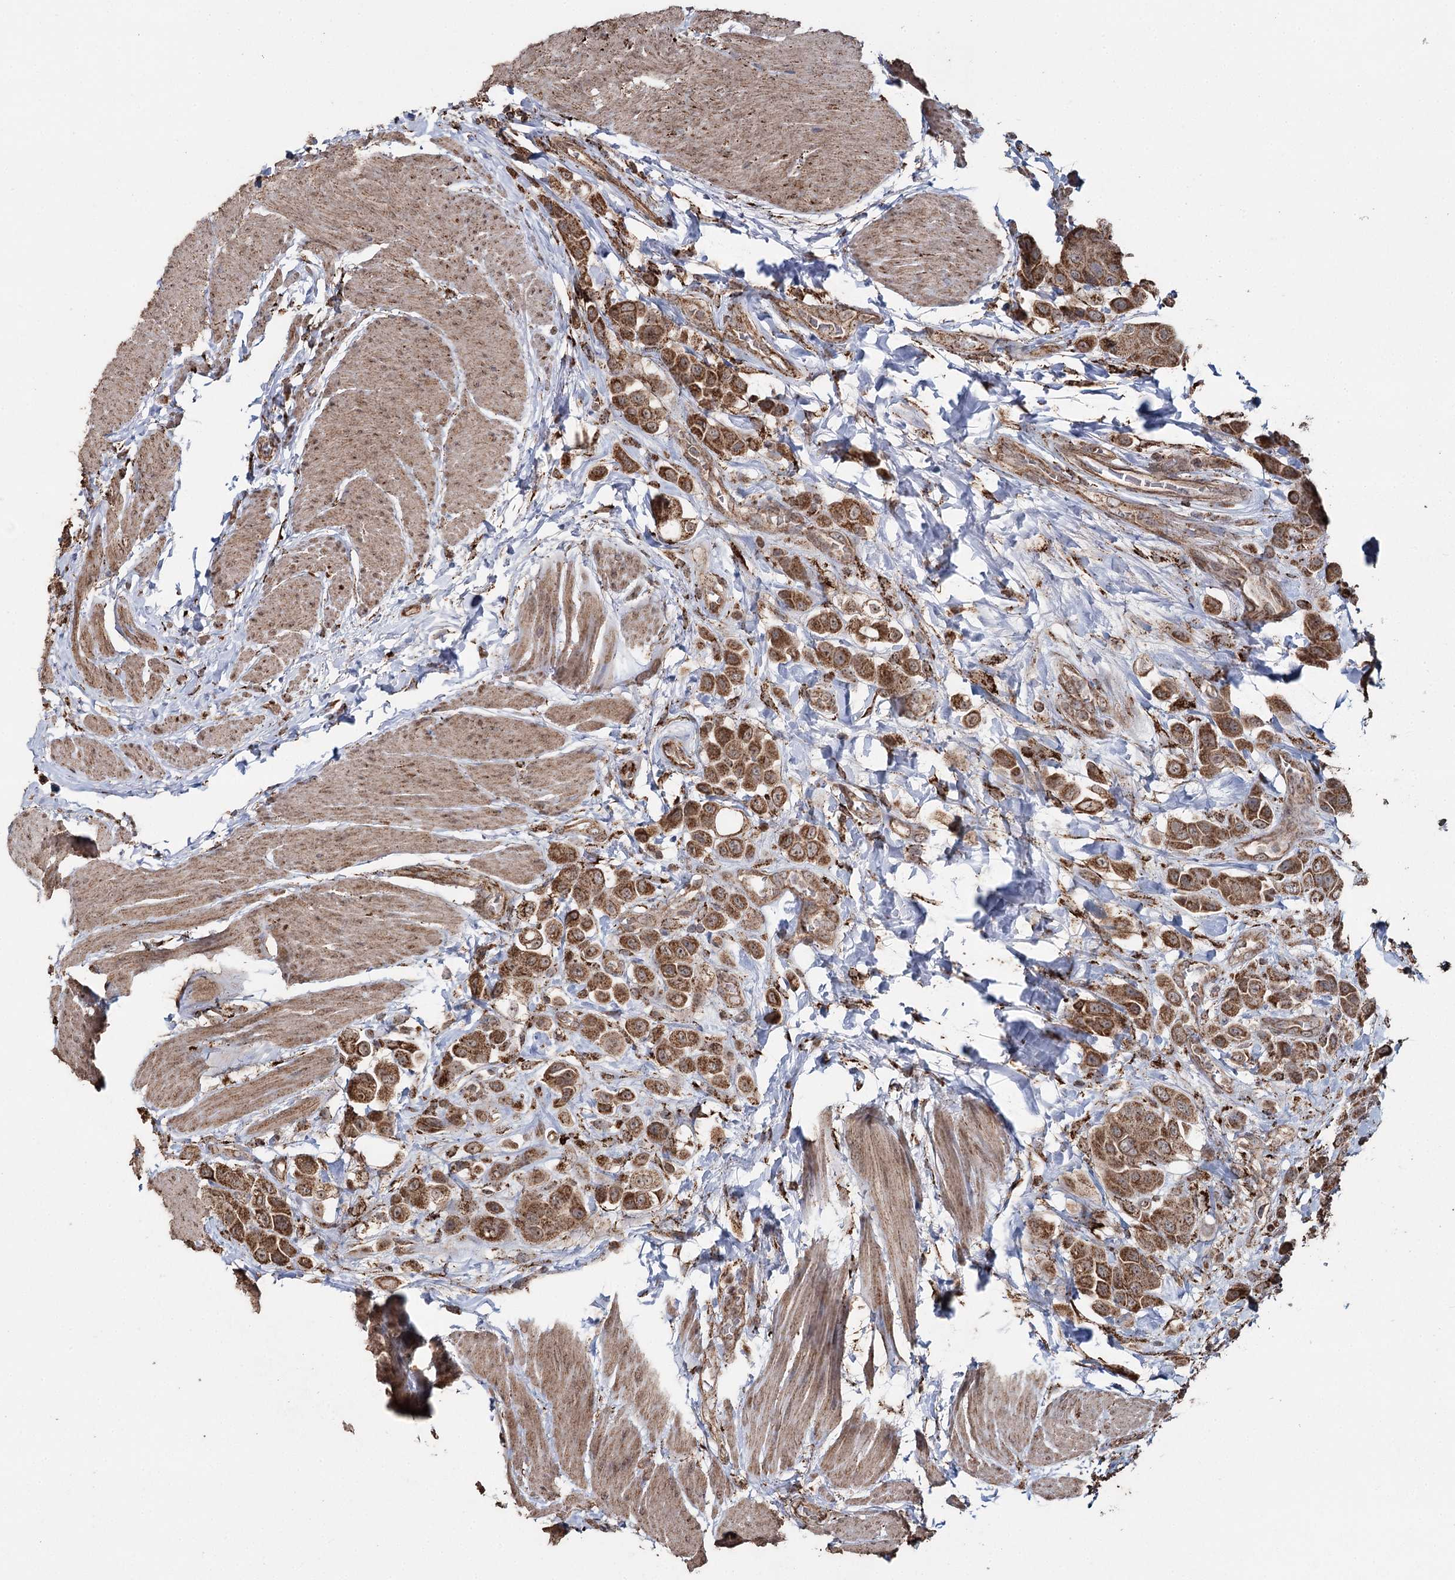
{"staining": {"intensity": "moderate", "quantity": ">75%", "location": "cytoplasmic/membranous"}, "tissue": "urothelial cancer", "cell_type": "Tumor cells", "image_type": "cancer", "snomed": [{"axis": "morphology", "description": "Urothelial carcinoma, High grade"}, {"axis": "topography", "description": "Urinary bladder"}], "caption": "This is a micrograph of immunohistochemistry (IHC) staining of urothelial cancer, which shows moderate positivity in the cytoplasmic/membranous of tumor cells.", "gene": "SLF2", "patient": {"sex": "male", "age": 50}}